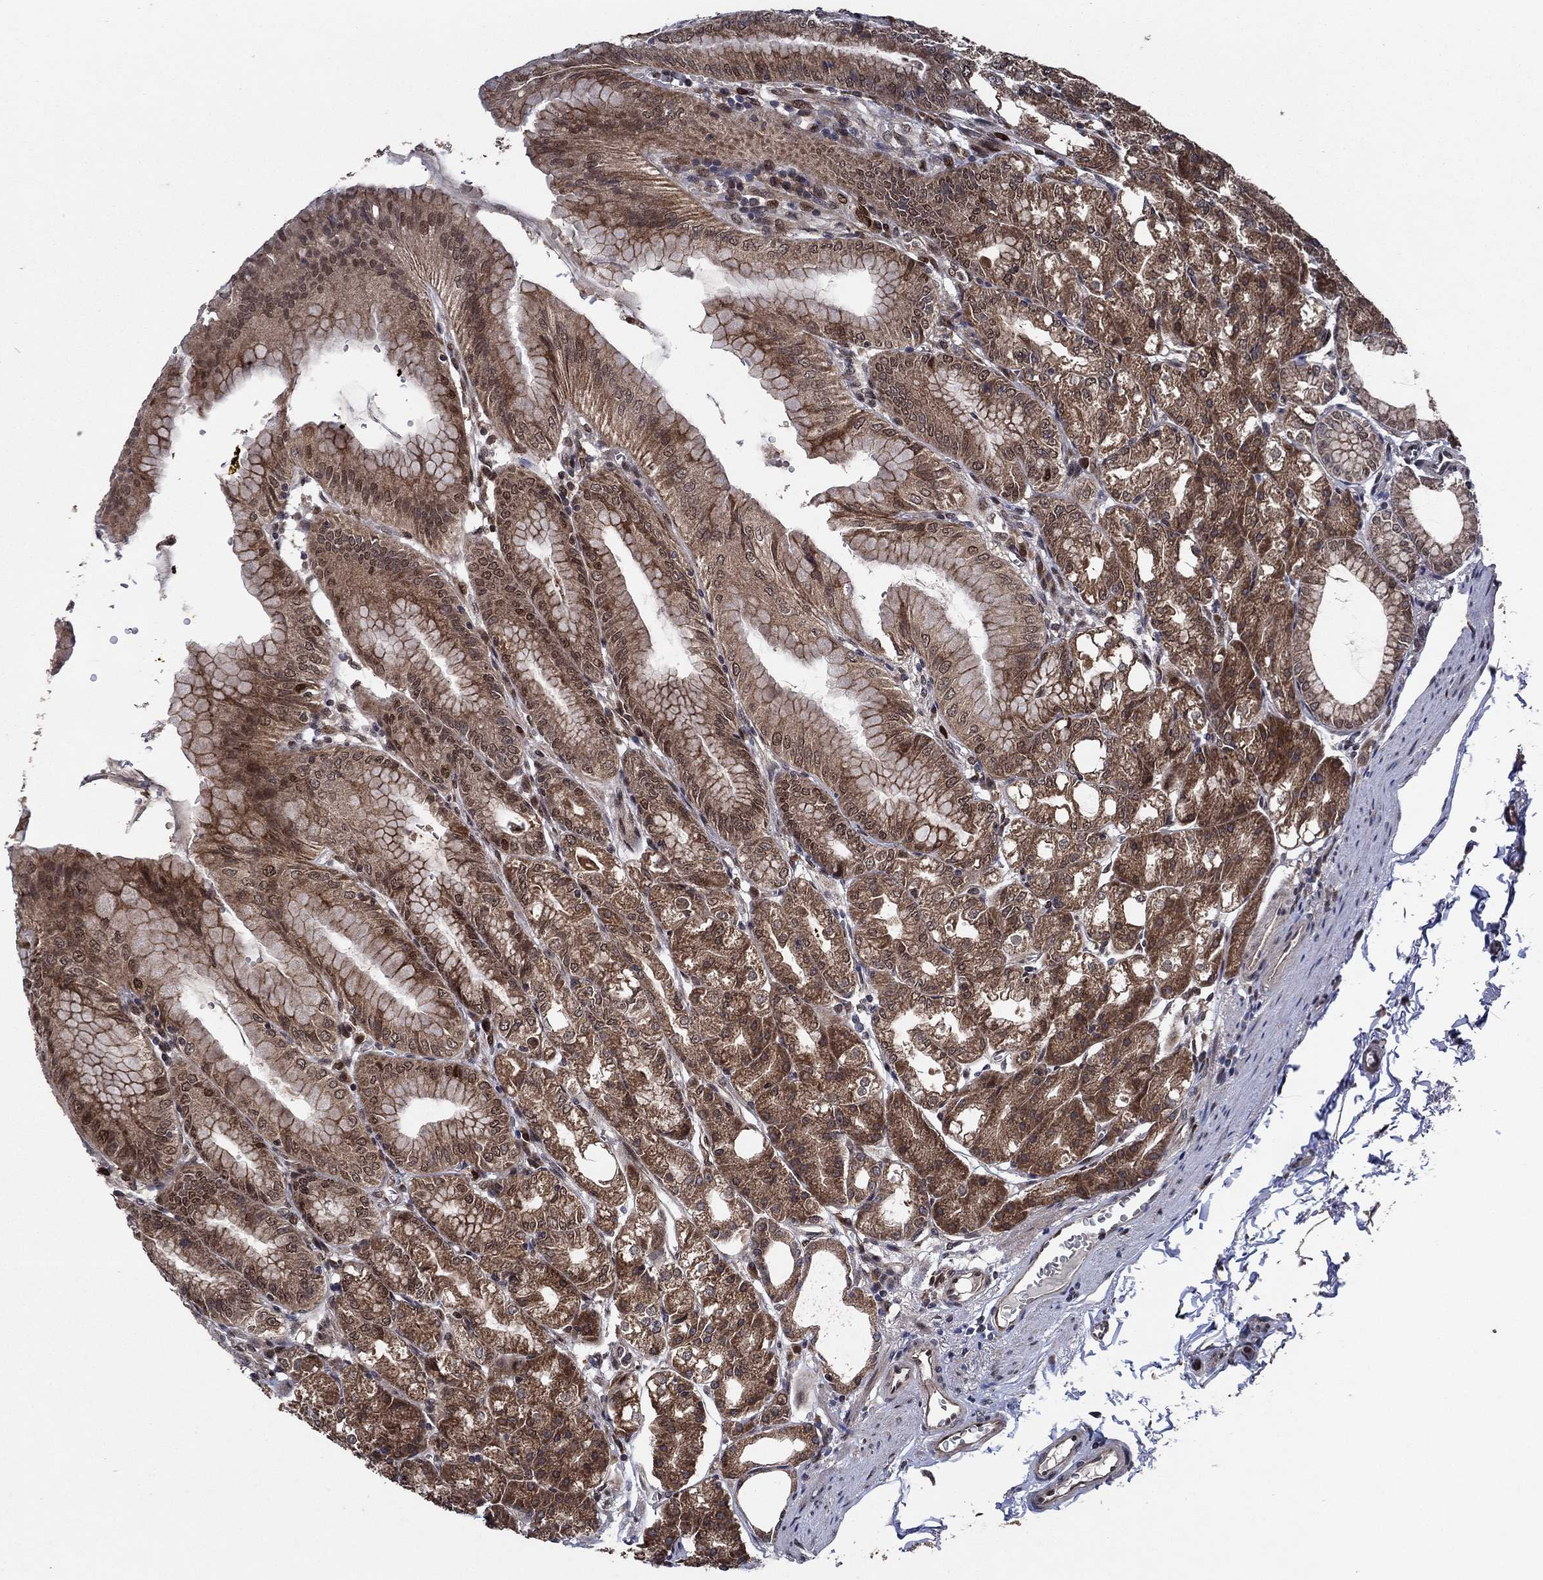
{"staining": {"intensity": "moderate", "quantity": "25%-75%", "location": "cytoplasmic/membranous,nuclear"}, "tissue": "stomach", "cell_type": "Glandular cells", "image_type": "normal", "snomed": [{"axis": "morphology", "description": "Normal tissue, NOS"}, {"axis": "topography", "description": "Stomach"}], "caption": "Immunohistochemistry of benign stomach shows medium levels of moderate cytoplasmic/membranous,nuclear positivity in approximately 25%-75% of glandular cells. The protein is stained brown, and the nuclei are stained in blue (DAB IHC with brightfield microscopy, high magnification).", "gene": "PRICKLE4", "patient": {"sex": "male", "age": 71}}